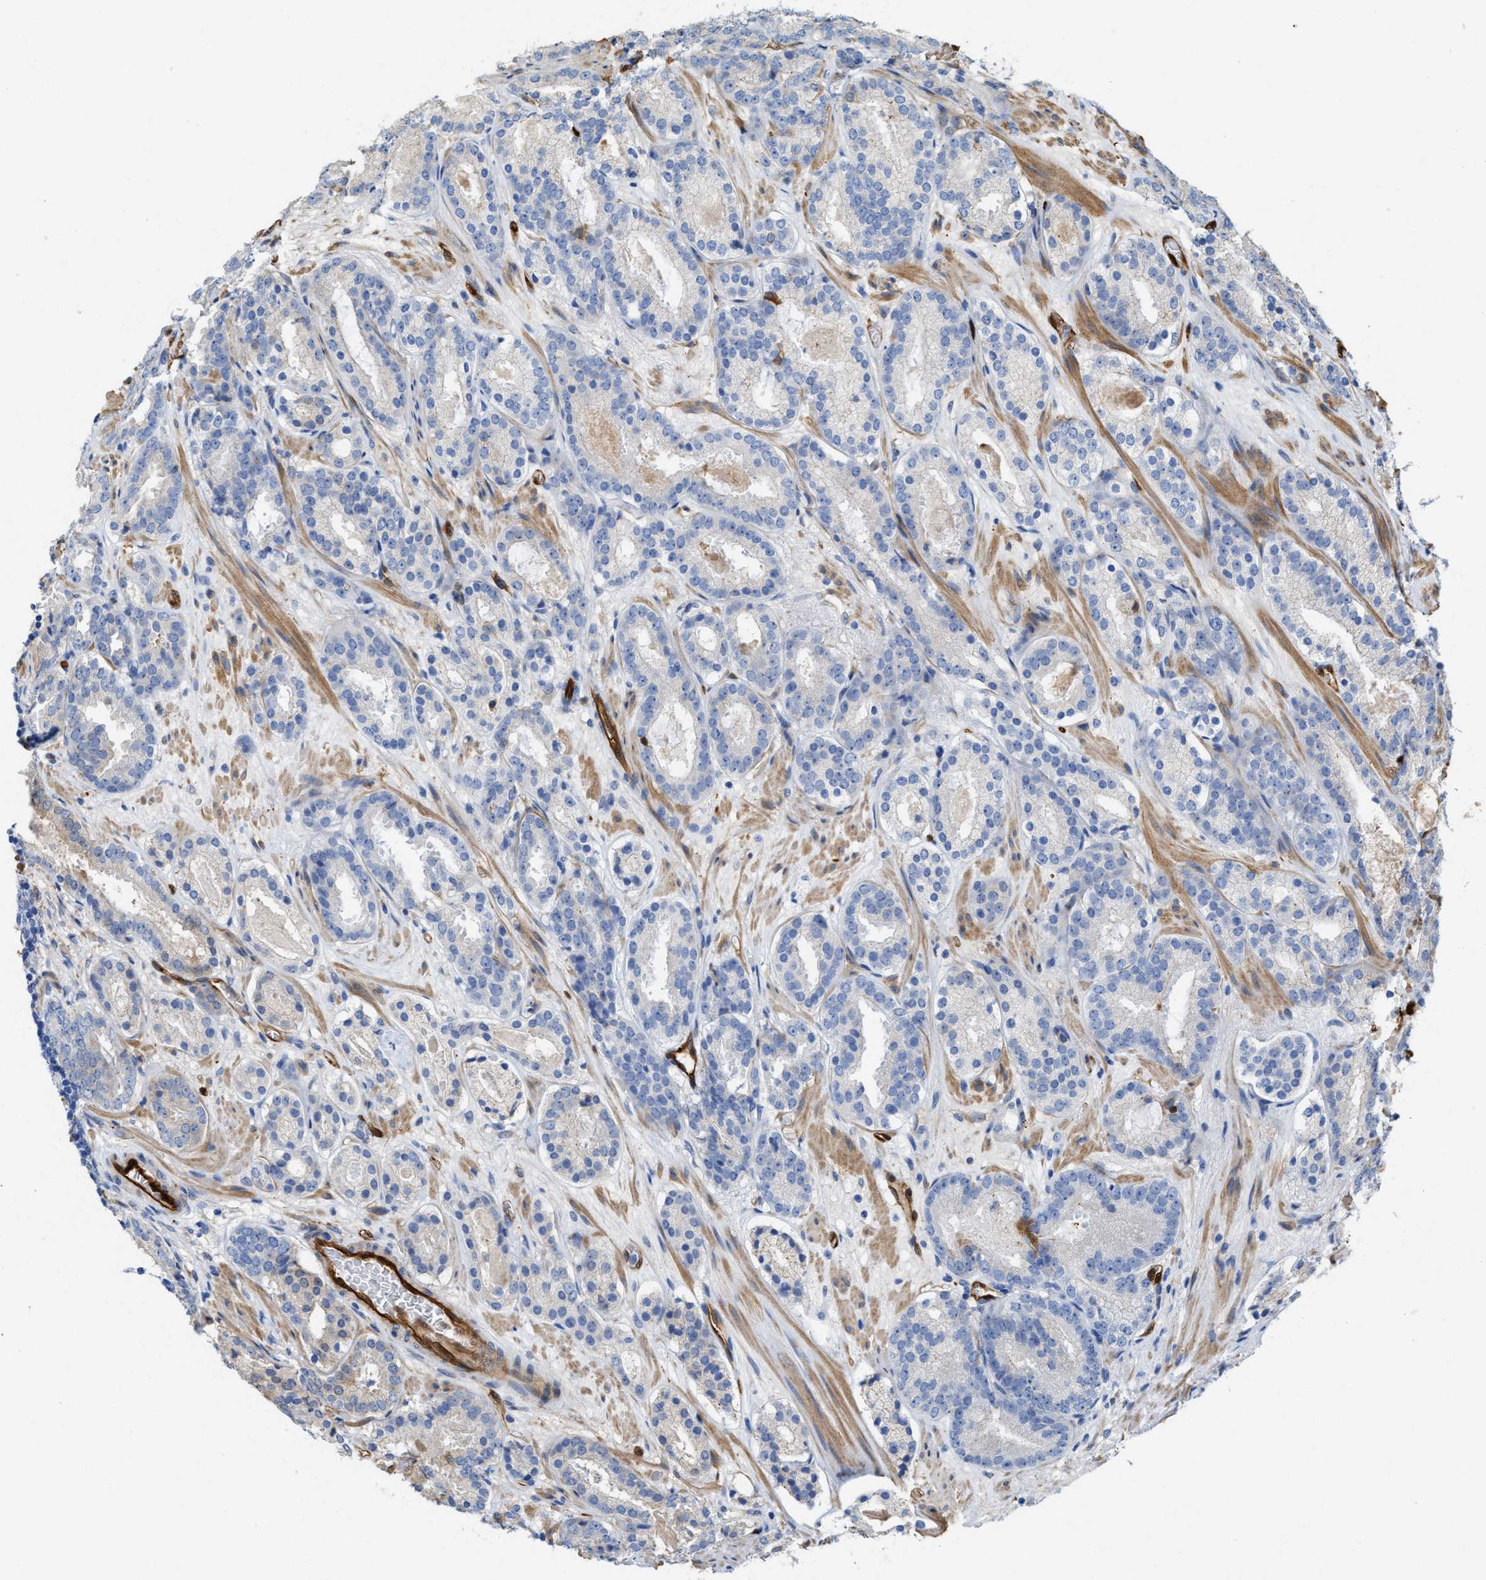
{"staining": {"intensity": "weak", "quantity": "<25%", "location": "cytoplasmic/membranous"}, "tissue": "prostate cancer", "cell_type": "Tumor cells", "image_type": "cancer", "snomed": [{"axis": "morphology", "description": "Adenocarcinoma, Low grade"}, {"axis": "topography", "description": "Prostate"}], "caption": "Immunohistochemical staining of human prostate cancer (adenocarcinoma (low-grade)) exhibits no significant expression in tumor cells.", "gene": "ASS1", "patient": {"sex": "male", "age": 69}}